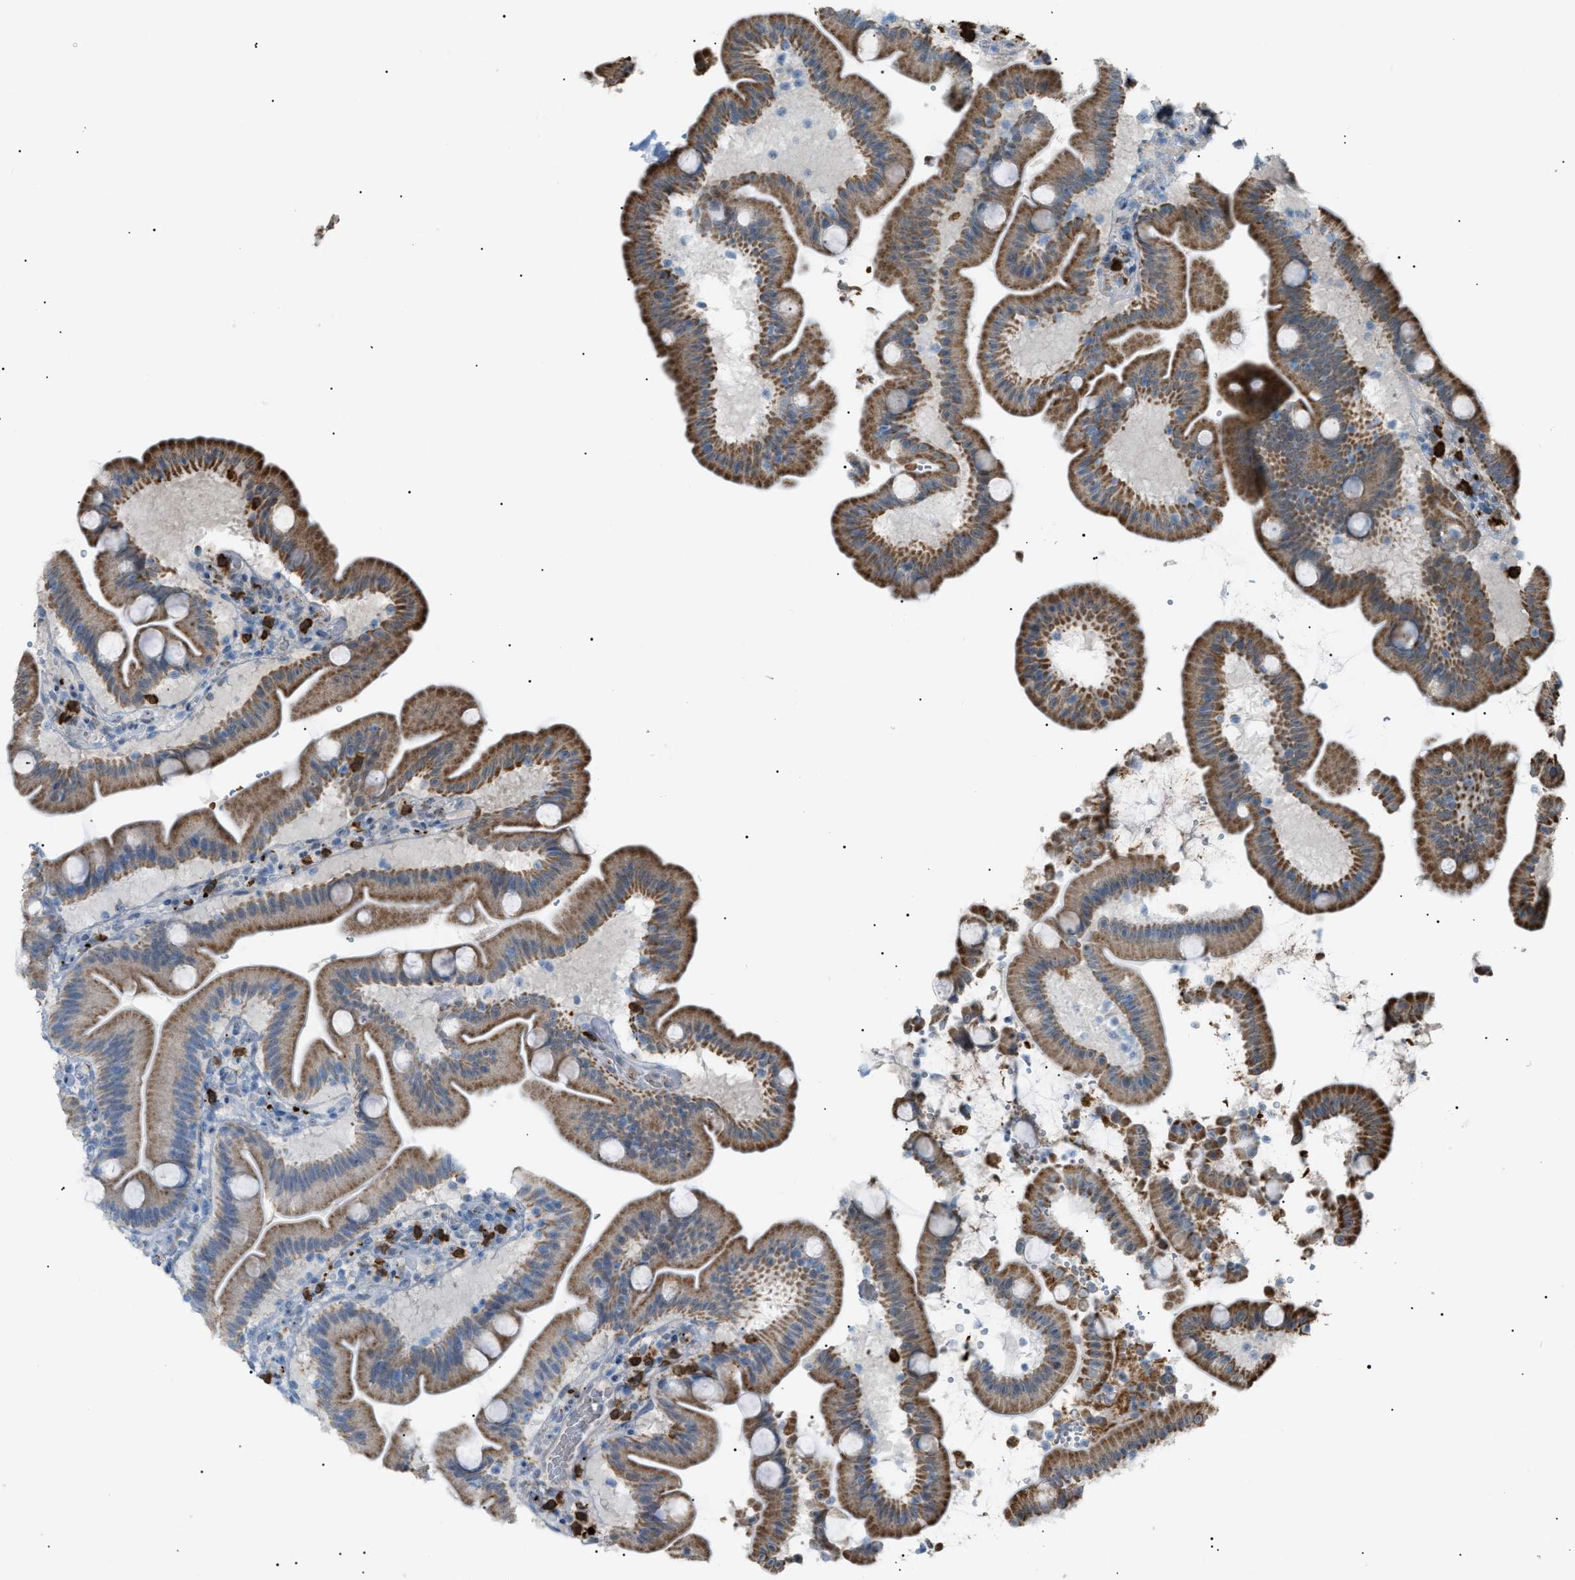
{"staining": {"intensity": "moderate", "quantity": ">75%", "location": "cytoplasmic/membranous"}, "tissue": "duodenum", "cell_type": "Glandular cells", "image_type": "normal", "snomed": [{"axis": "morphology", "description": "Normal tissue, NOS"}, {"axis": "topography", "description": "Duodenum"}], "caption": "Benign duodenum reveals moderate cytoplasmic/membranous staining in about >75% of glandular cells.", "gene": "ZNF516", "patient": {"sex": "male", "age": 54}}